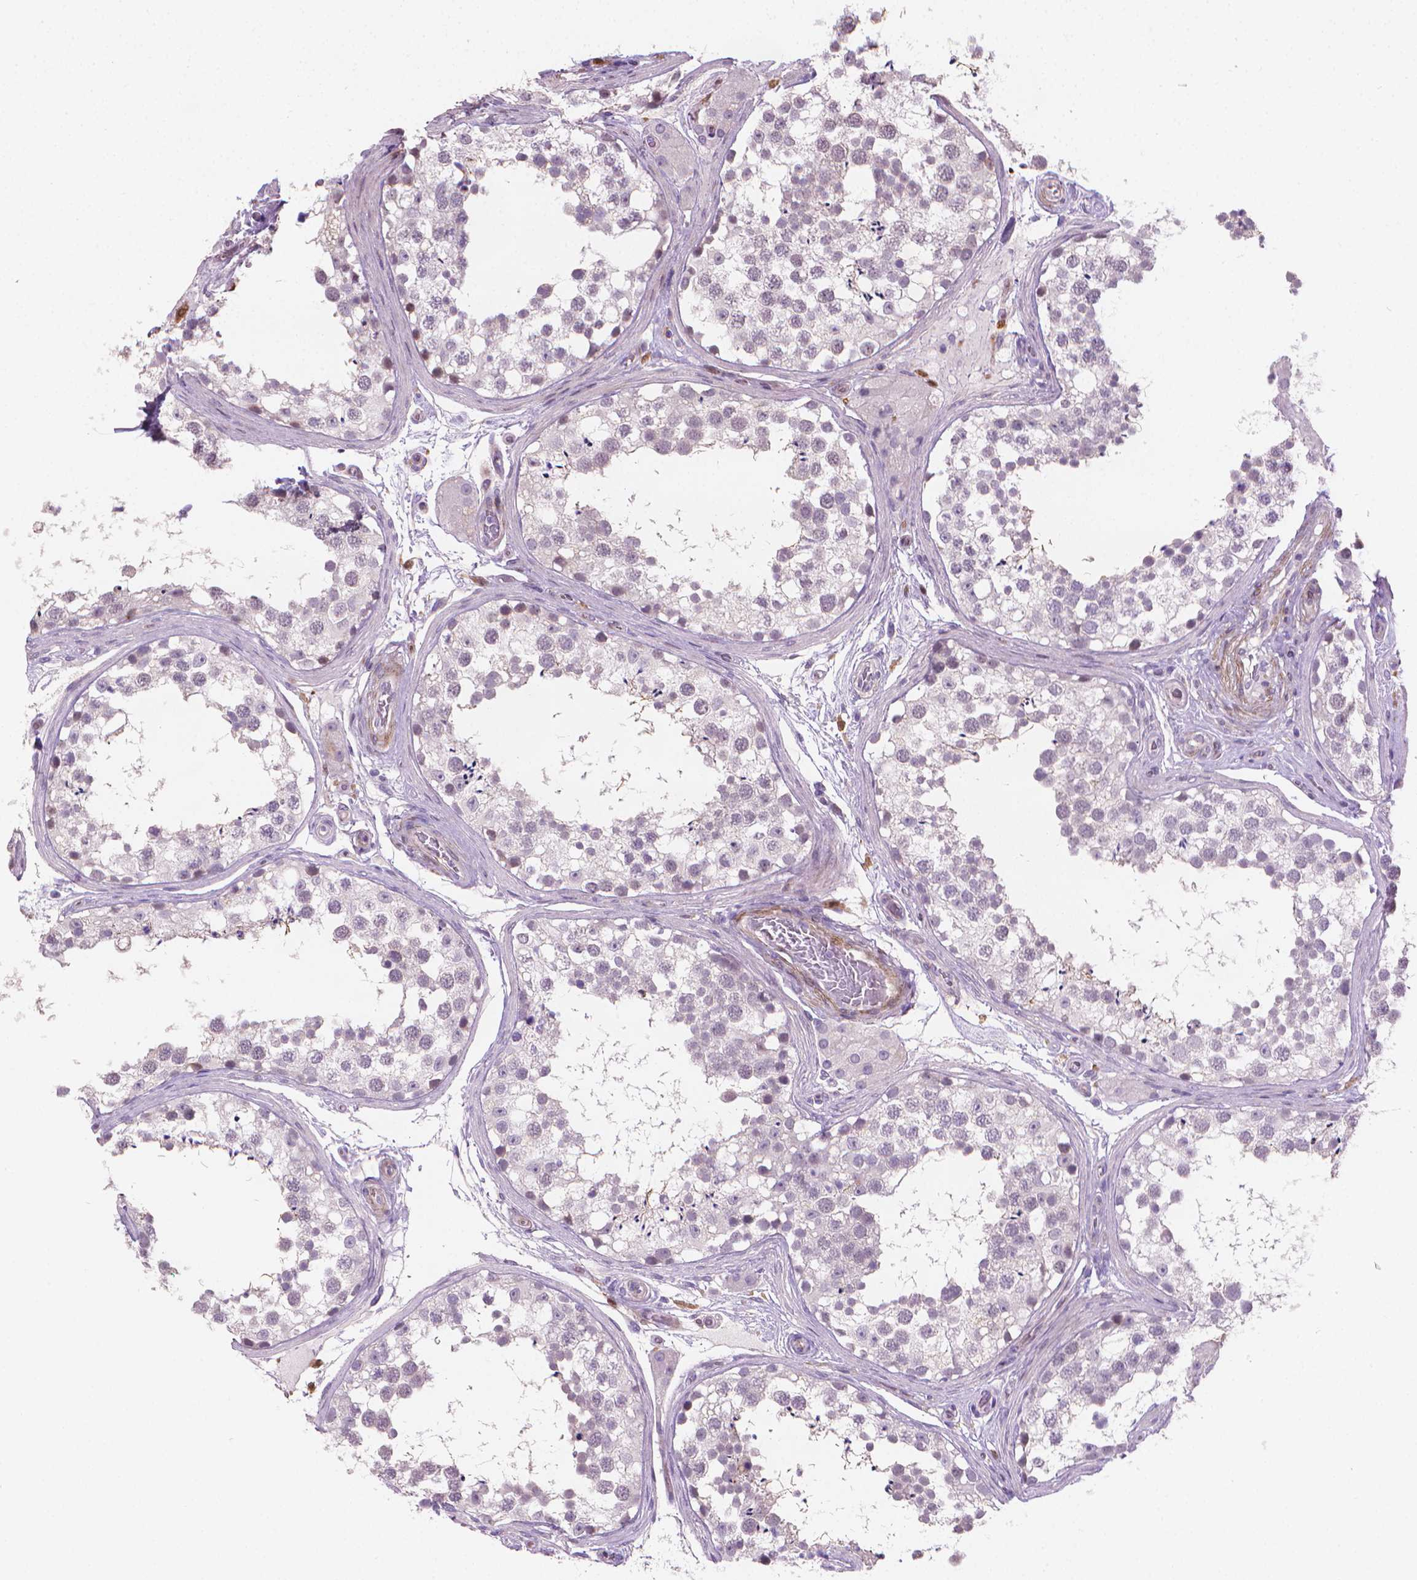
{"staining": {"intensity": "negative", "quantity": "none", "location": "none"}, "tissue": "testis", "cell_type": "Cells in seminiferous ducts", "image_type": "normal", "snomed": [{"axis": "morphology", "description": "Normal tissue, NOS"}, {"axis": "morphology", "description": "Seminoma, NOS"}, {"axis": "topography", "description": "Testis"}], "caption": "The histopathology image shows no staining of cells in seminiferous ducts in normal testis.", "gene": "GSDMA", "patient": {"sex": "male", "age": 65}}